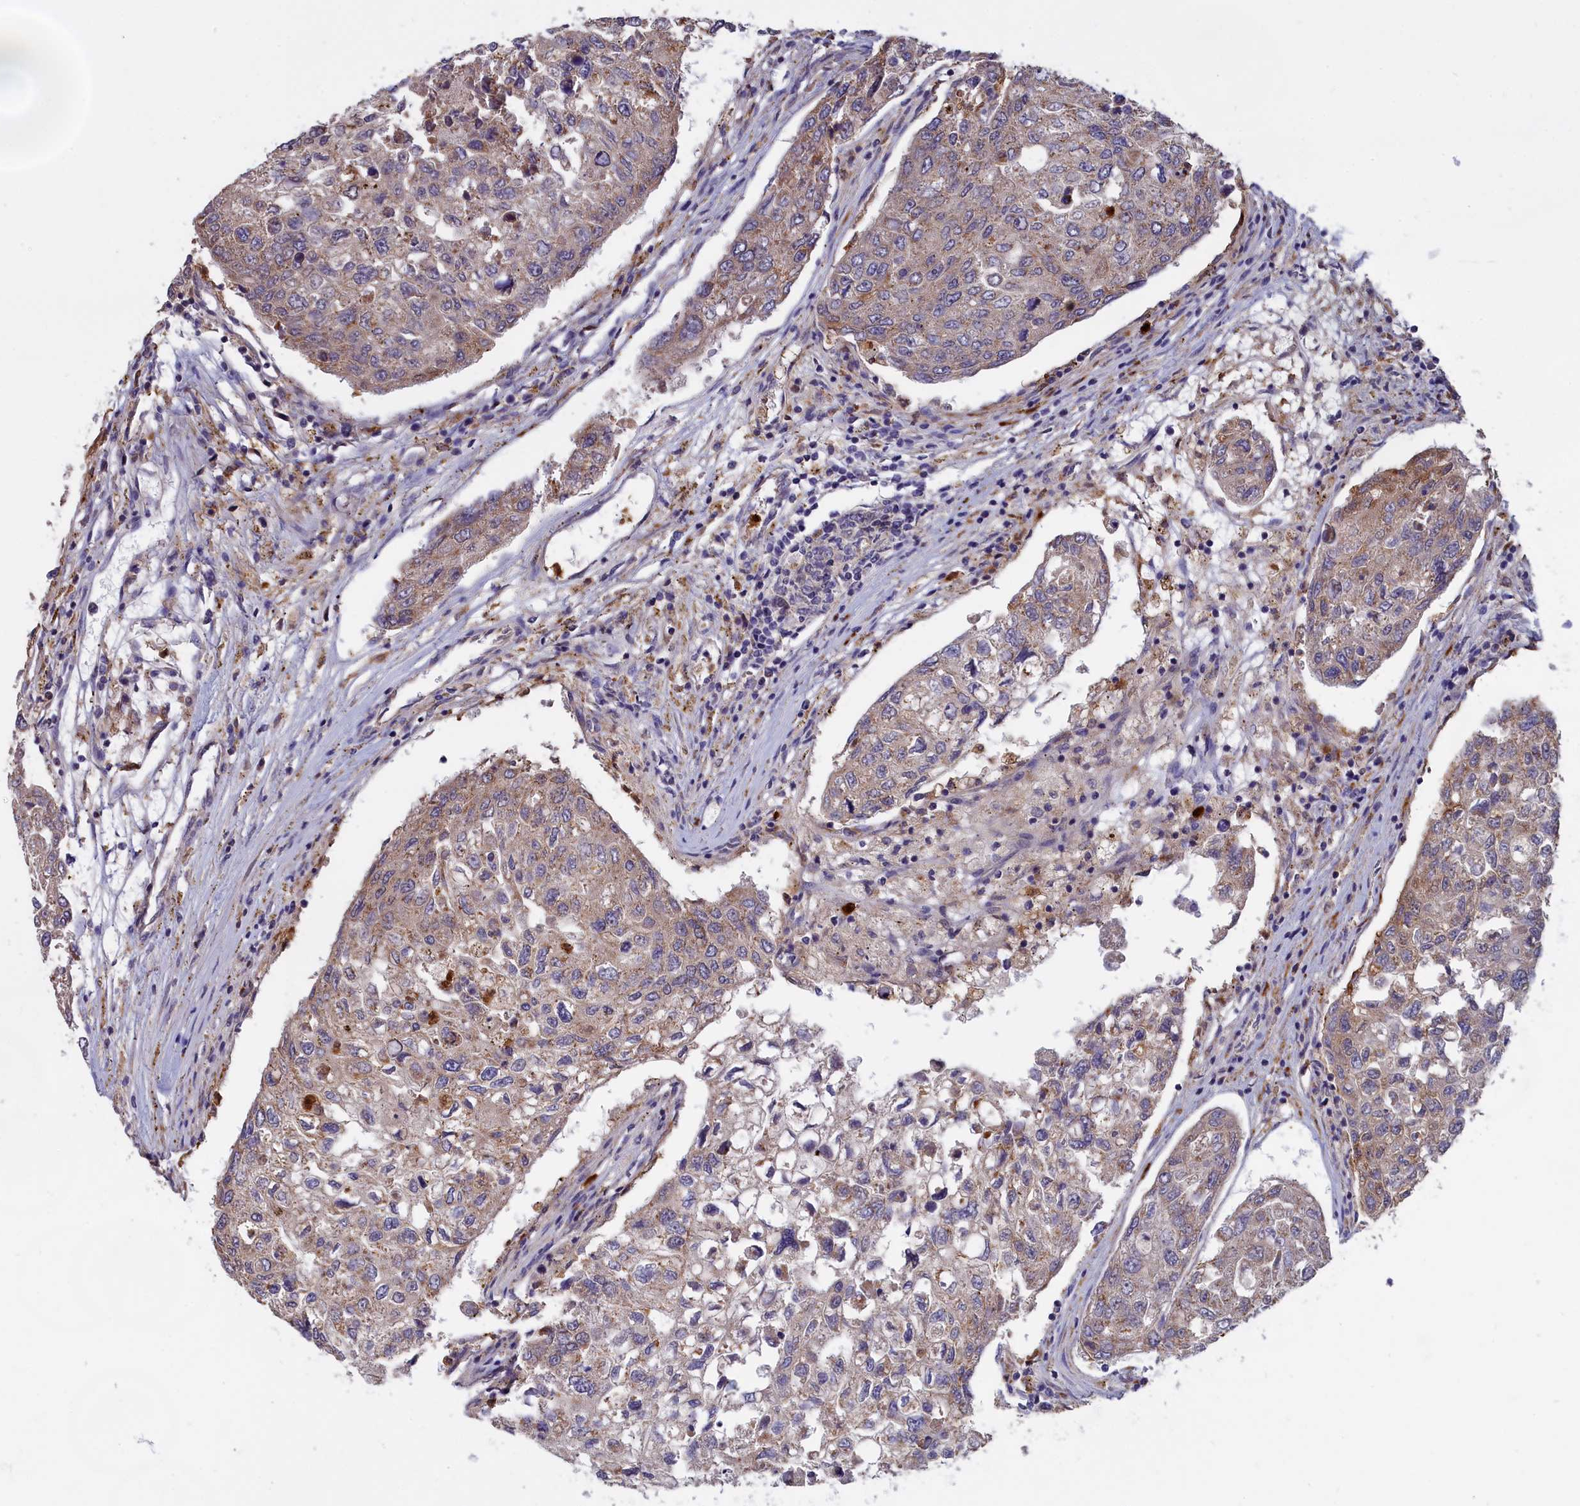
{"staining": {"intensity": "moderate", "quantity": "25%-75%", "location": "cytoplasmic/membranous"}, "tissue": "urothelial cancer", "cell_type": "Tumor cells", "image_type": "cancer", "snomed": [{"axis": "morphology", "description": "Urothelial carcinoma, High grade"}, {"axis": "topography", "description": "Lymph node"}, {"axis": "topography", "description": "Urinary bladder"}], "caption": "IHC image of urothelial cancer stained for a protein (brown), which demonstrates medium levels of moderate cytoplasmic/membranous positivity in approximately 25%-75% of tumor cells.", "gene": "EPB41L4B", "patient": {"sex": "male", "age": 51}}